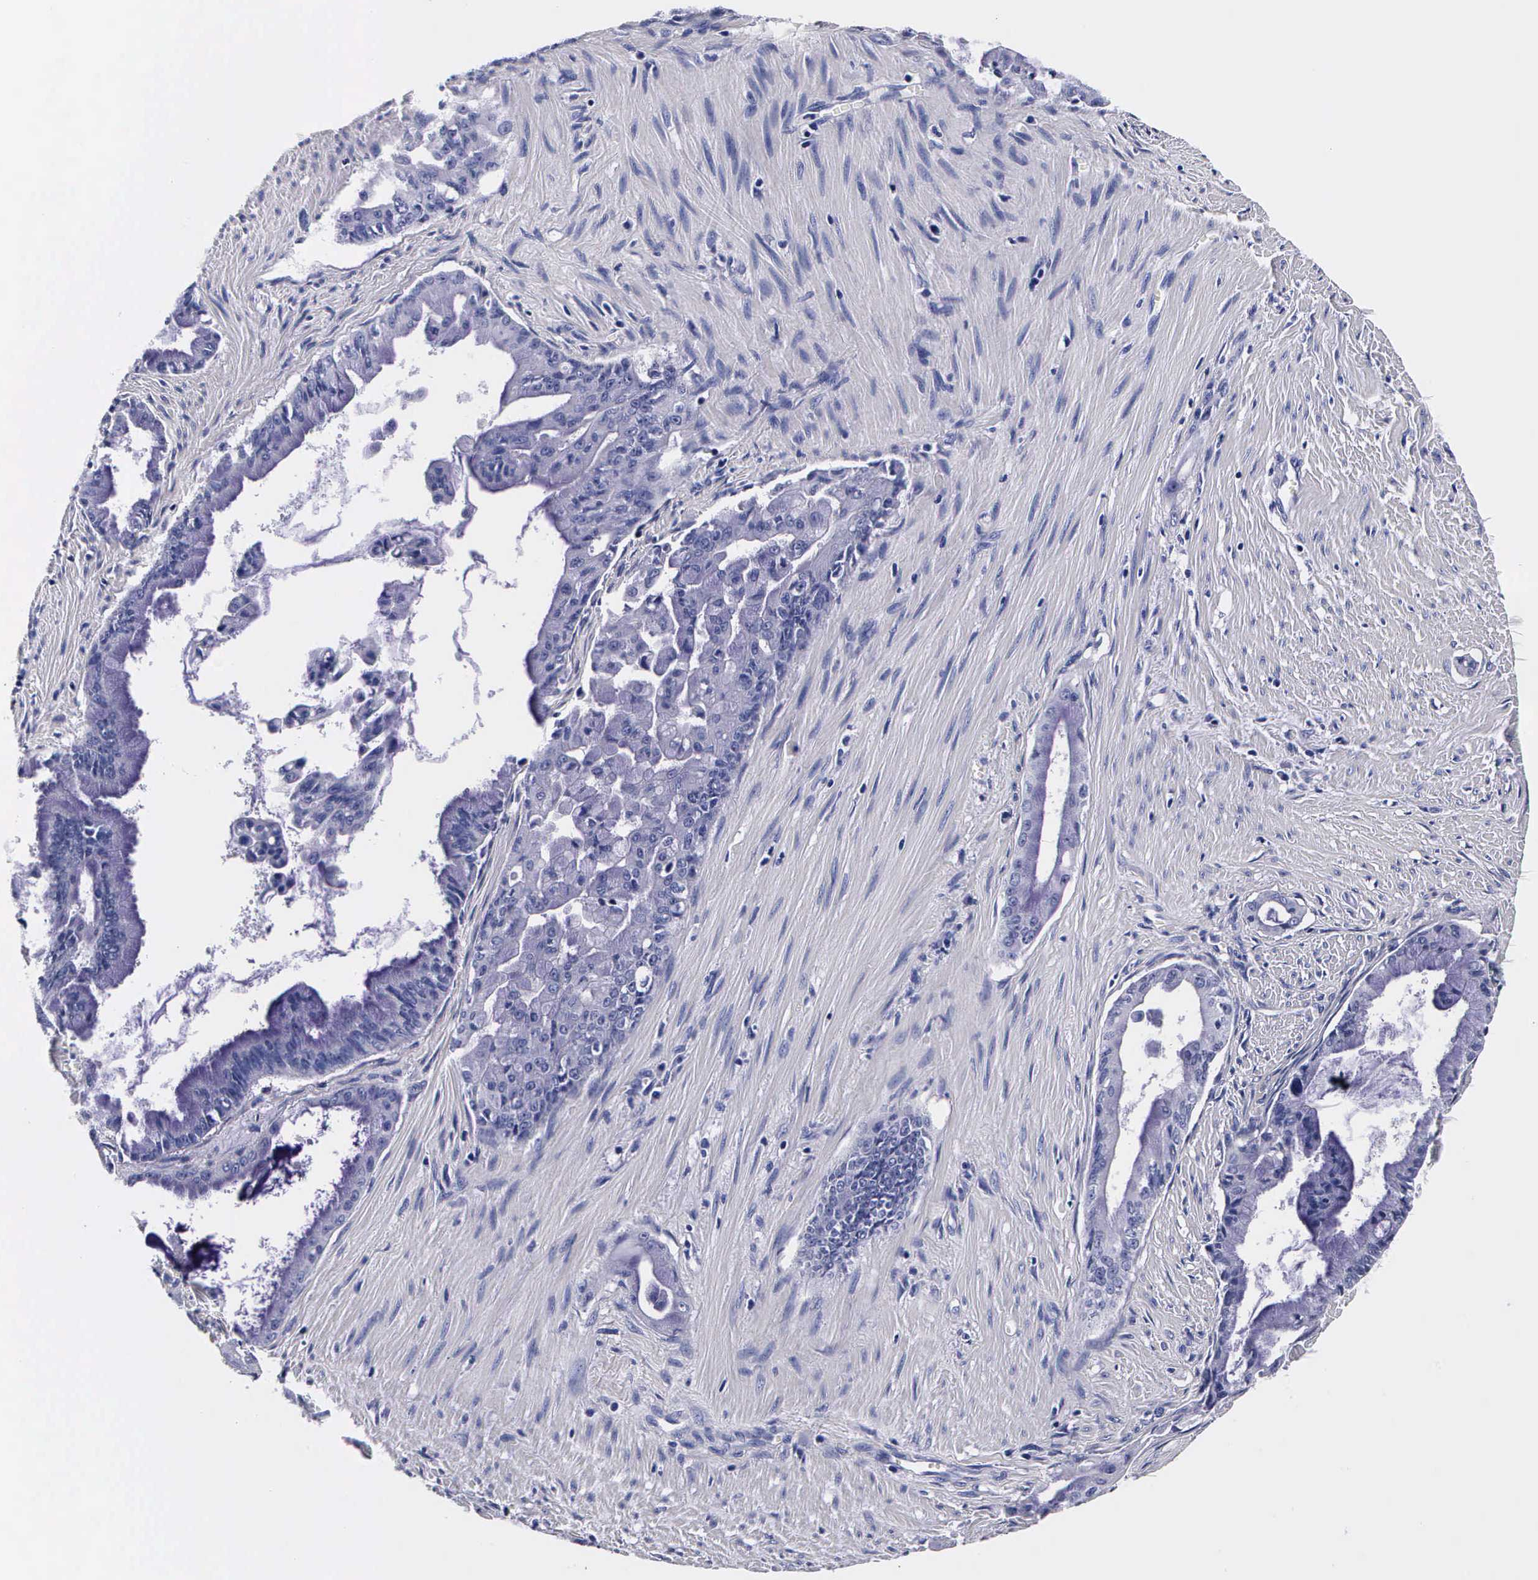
{"staining": {"intensity": "negative", "quantity": "none", "location": "none"}, "tissue": "pancreatic cancer", "cell_type": "Tumor cells", "image_type": "cancer", "snomed": [{"axis": "morphology", "description": "Adenocarcinoma, NOS"}, {"axis": "topography", "description": "Pancreas"}], "caption": "Tumor cells are negative for protein expression in human pancreatic cancer.", "gene": "IAPP", "patient": {"sex": "male", "age": 59}}